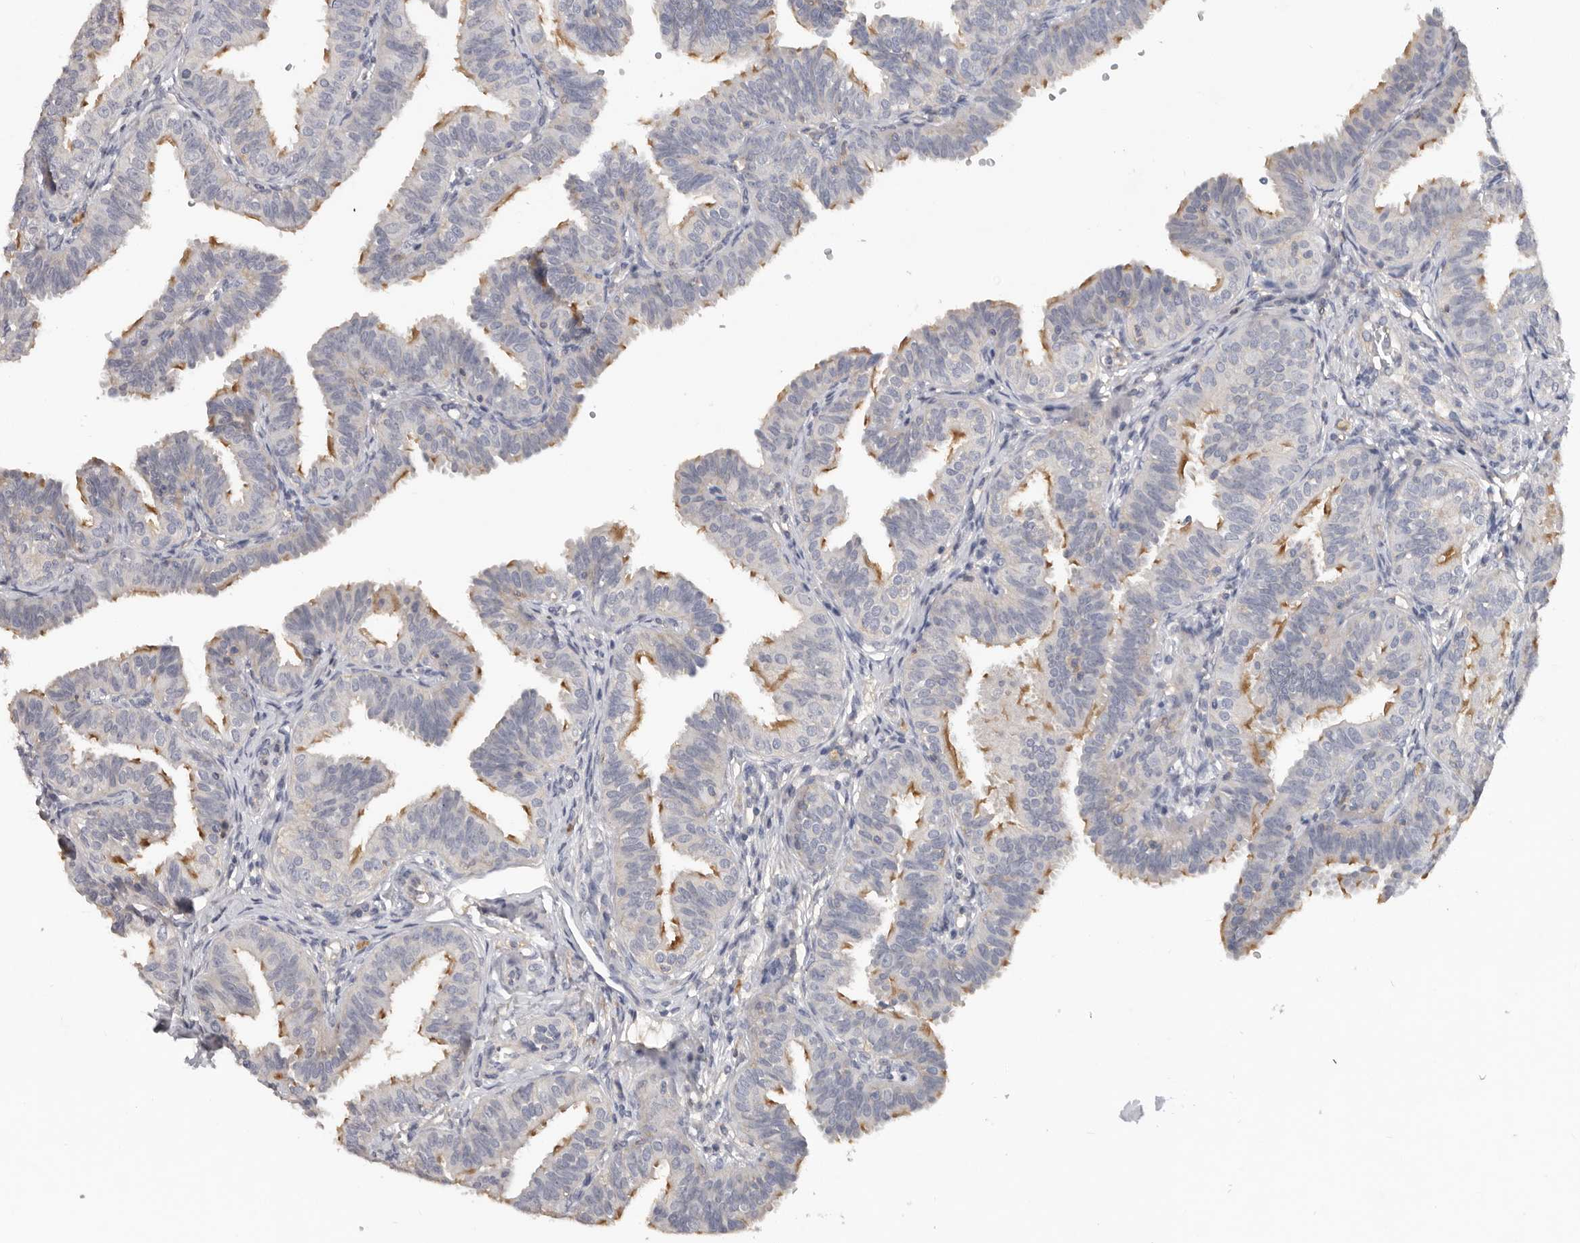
{"staining": {"intensity": "moderate", "quantity": "<25%", "location": "cytoplasmic/membranous"}, "tissue": "fallopian tube", "cell_type": "Glandular cells", "image_type": "normal", "snomed": [{"axis": "morphology", "description": "Normal tissue, NOS"}, {"axis": "topography", "description": "Fallopian tube"}], "caption": "A histopathology image of fallopian tube stained for a protein shows moderate cytoplasmic/membranous brown staining in glandular cells.", "gene": "WDTC1", "patient": {"sex": "female", "age": 35}}